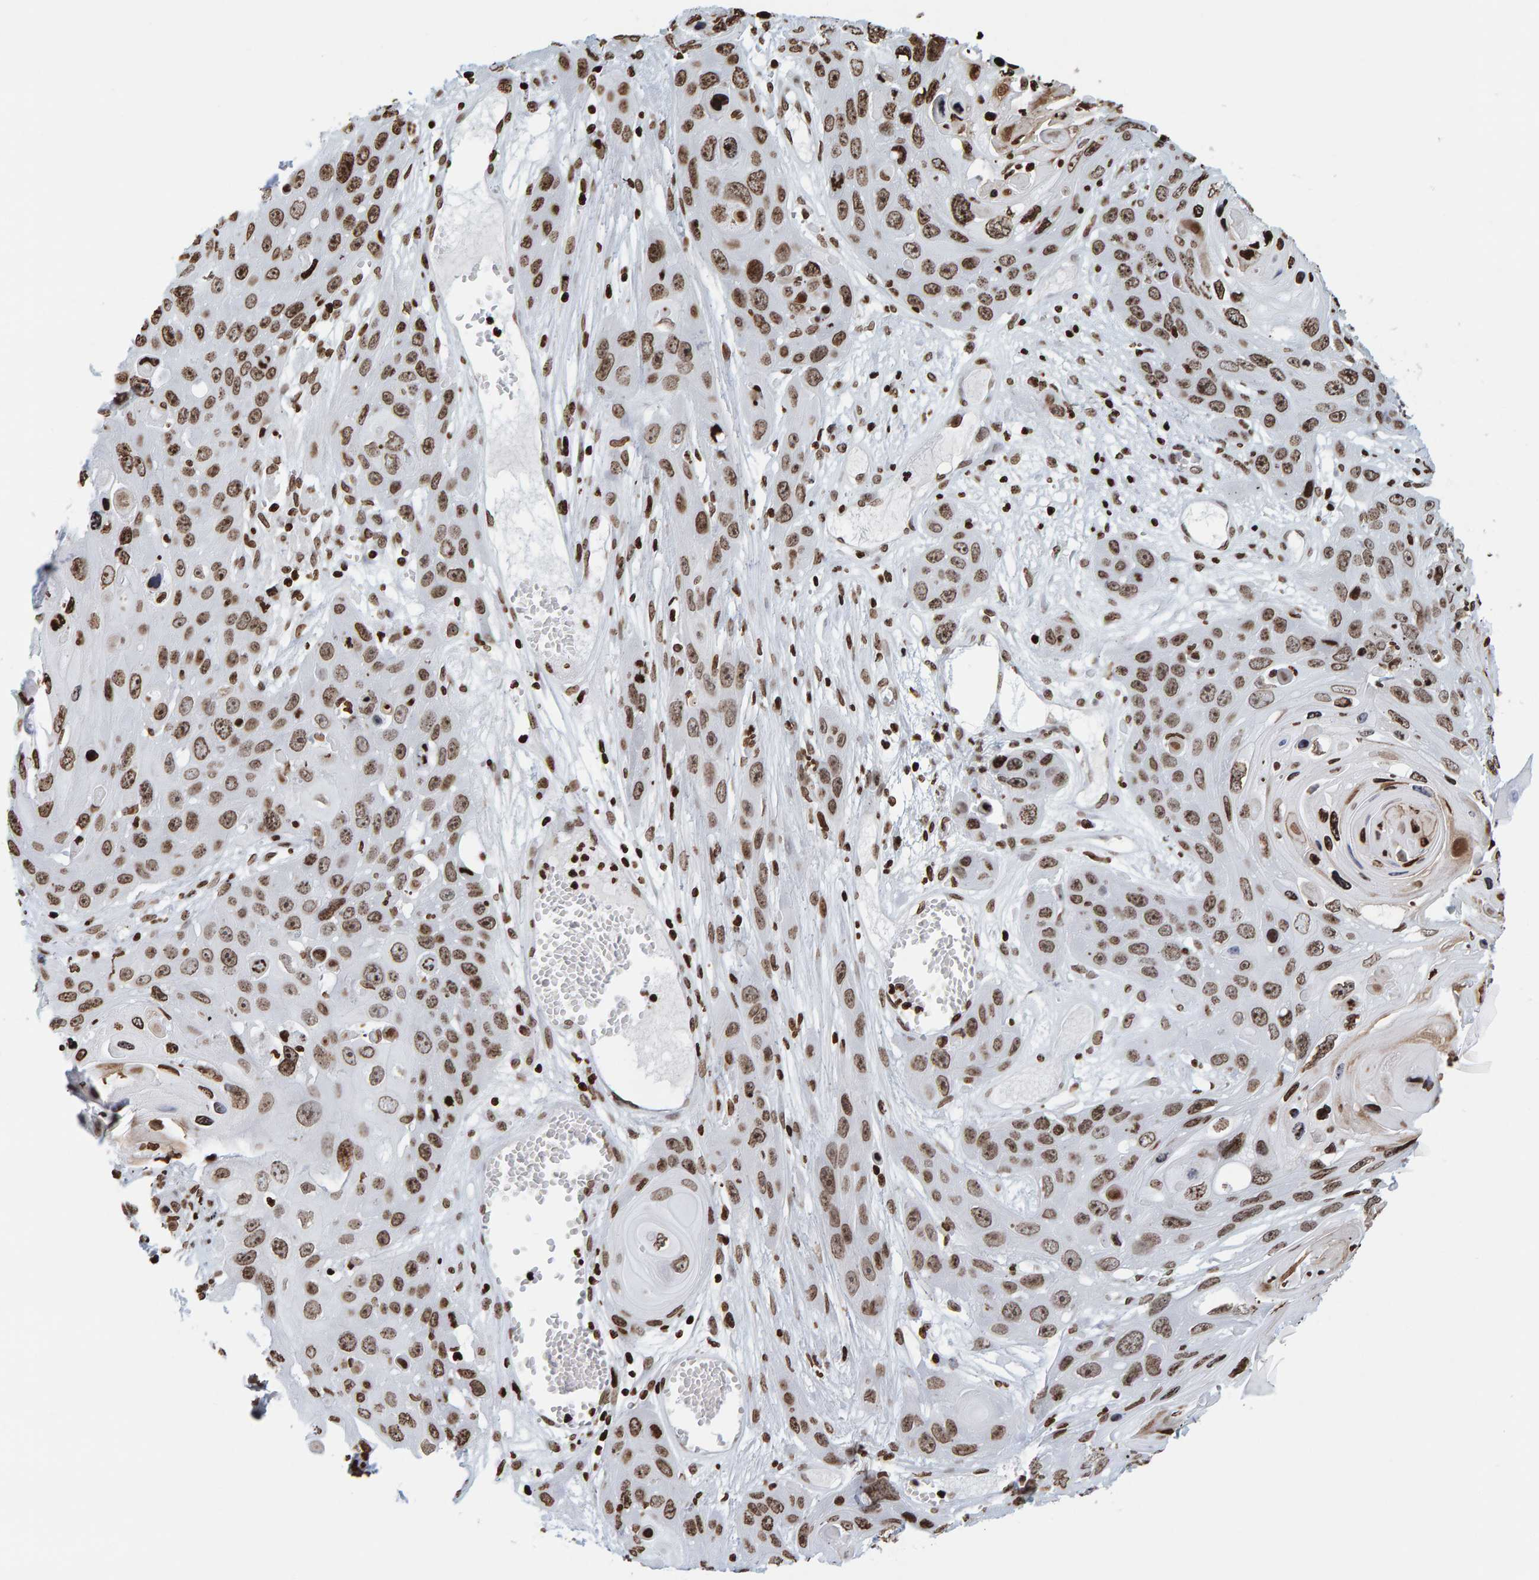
{"staining": {"intensity": "strong", "quantity": ">75%", "location": "cytoplasmic/membranous,nuclear"}, "tissue": "skin cancer", "cell_type": "Tumor cells", "image_type": "cancer", "snomed": [{"axis": "morphology", "description": "Squamous cell carcinoma, NOS"}, {"axis": "topography", "description": "Skin"}], "caption": "Approximately >75% of tumor cells in squamous cell carcinoma (skin) exhibit strong cytoplasmic/membranous and nuclear protein positivity as visualized by brown immunohistochemical staining.", "gene": "BRF2", "patient": {"sex": "male", "age": 55}}